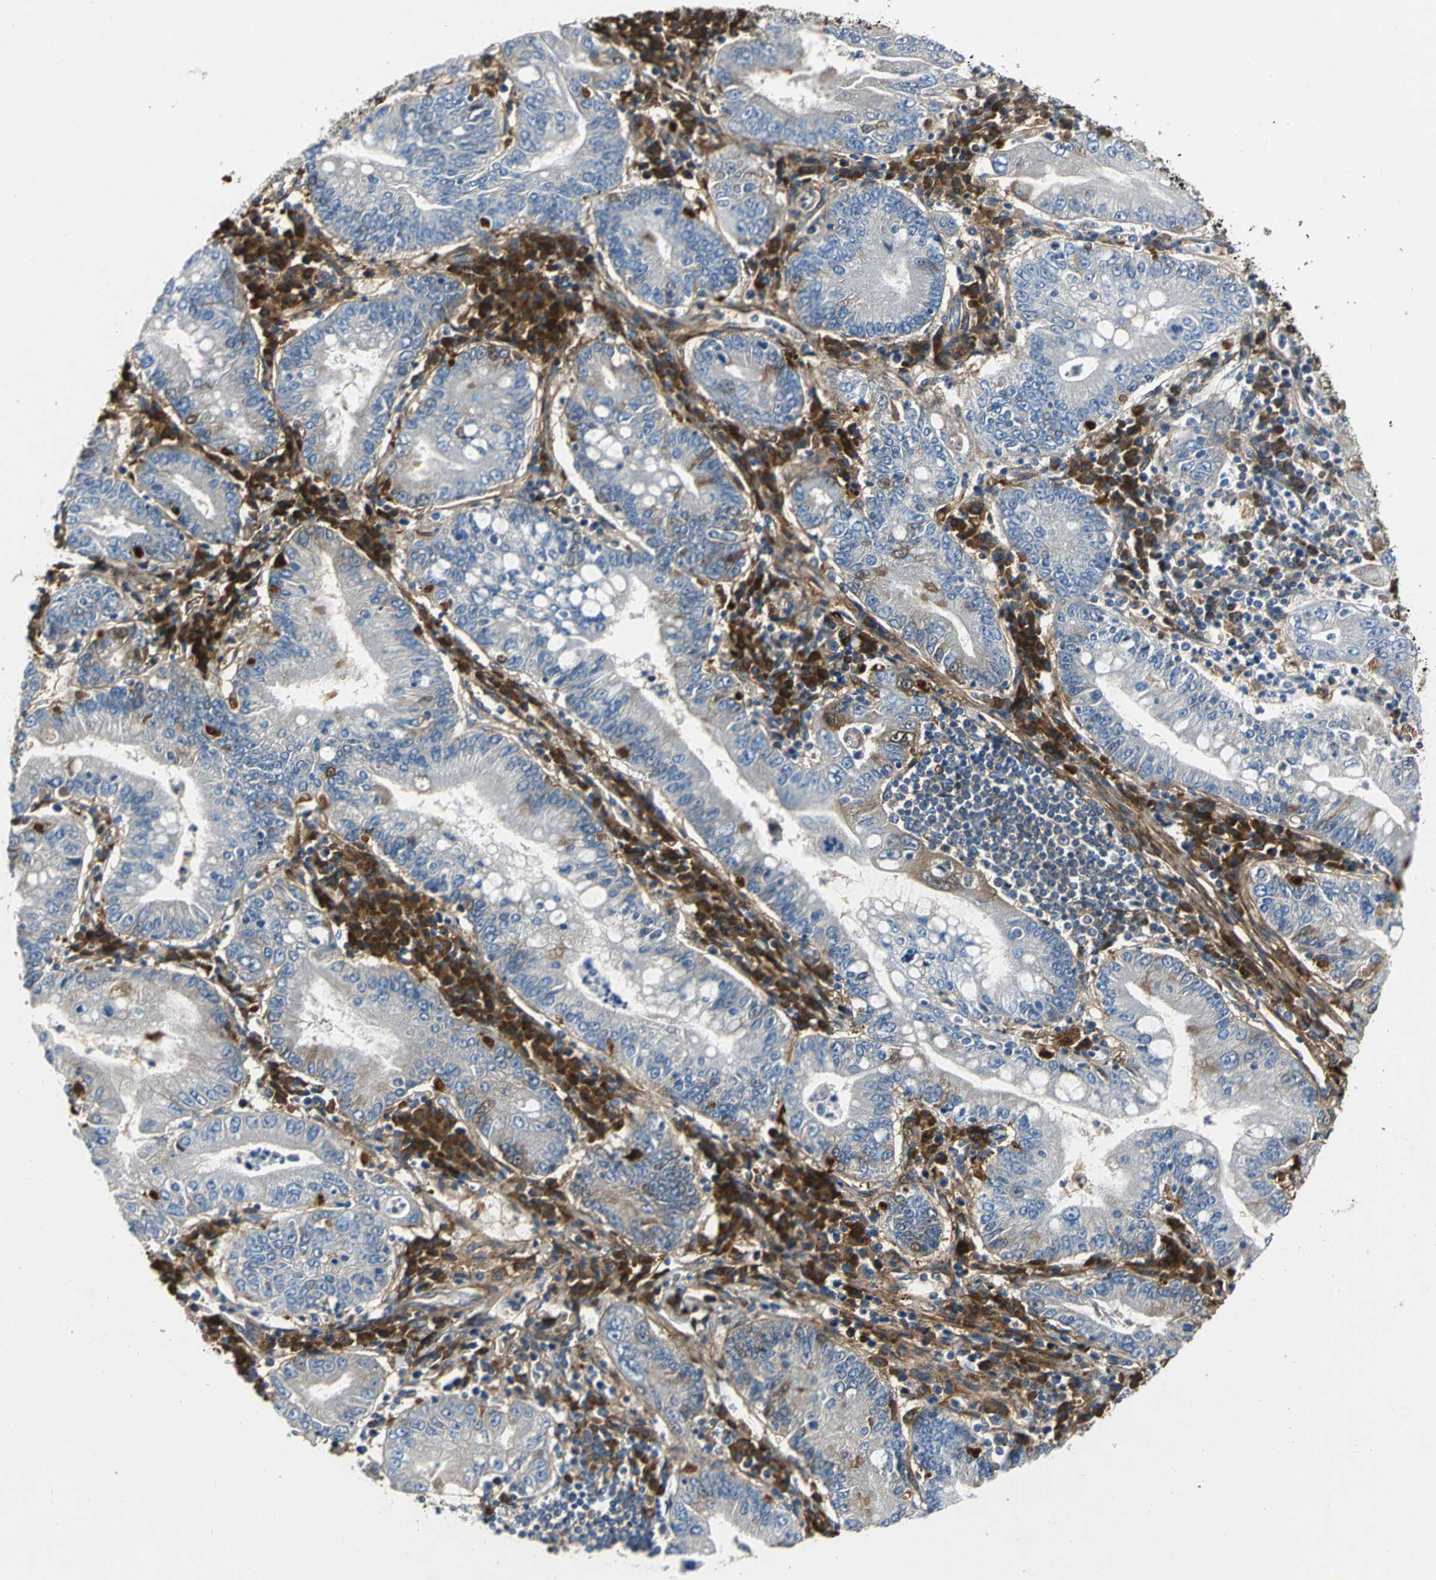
{"staining": {"intensity": "negative", "quantity": "none", "location": "none"}, "tissue": "stomach cancer", "cell_type": "Tumor cells", "image_type": "cancer", "snomed": [{"axis": "morphology", "description": "Normal tissue, NOS"}, {"axis": "morphology", "description": "Adenocarcinoma, NOS"}, {"axis": "topography", "description": "Esophagus"}, {"axis": "topography", "description": "Stomach, upper"}, {"axis": "topography", "description": "Peripheral nerve tissue"}], "caption": "Stomach adenocarcinoma was stained to show a protein in brown. There is no significant expression in tumor cells. (DAB IHC, high magnification).", "gene": "EFNB3", "patient": {"sex": "male", "age": 62}}